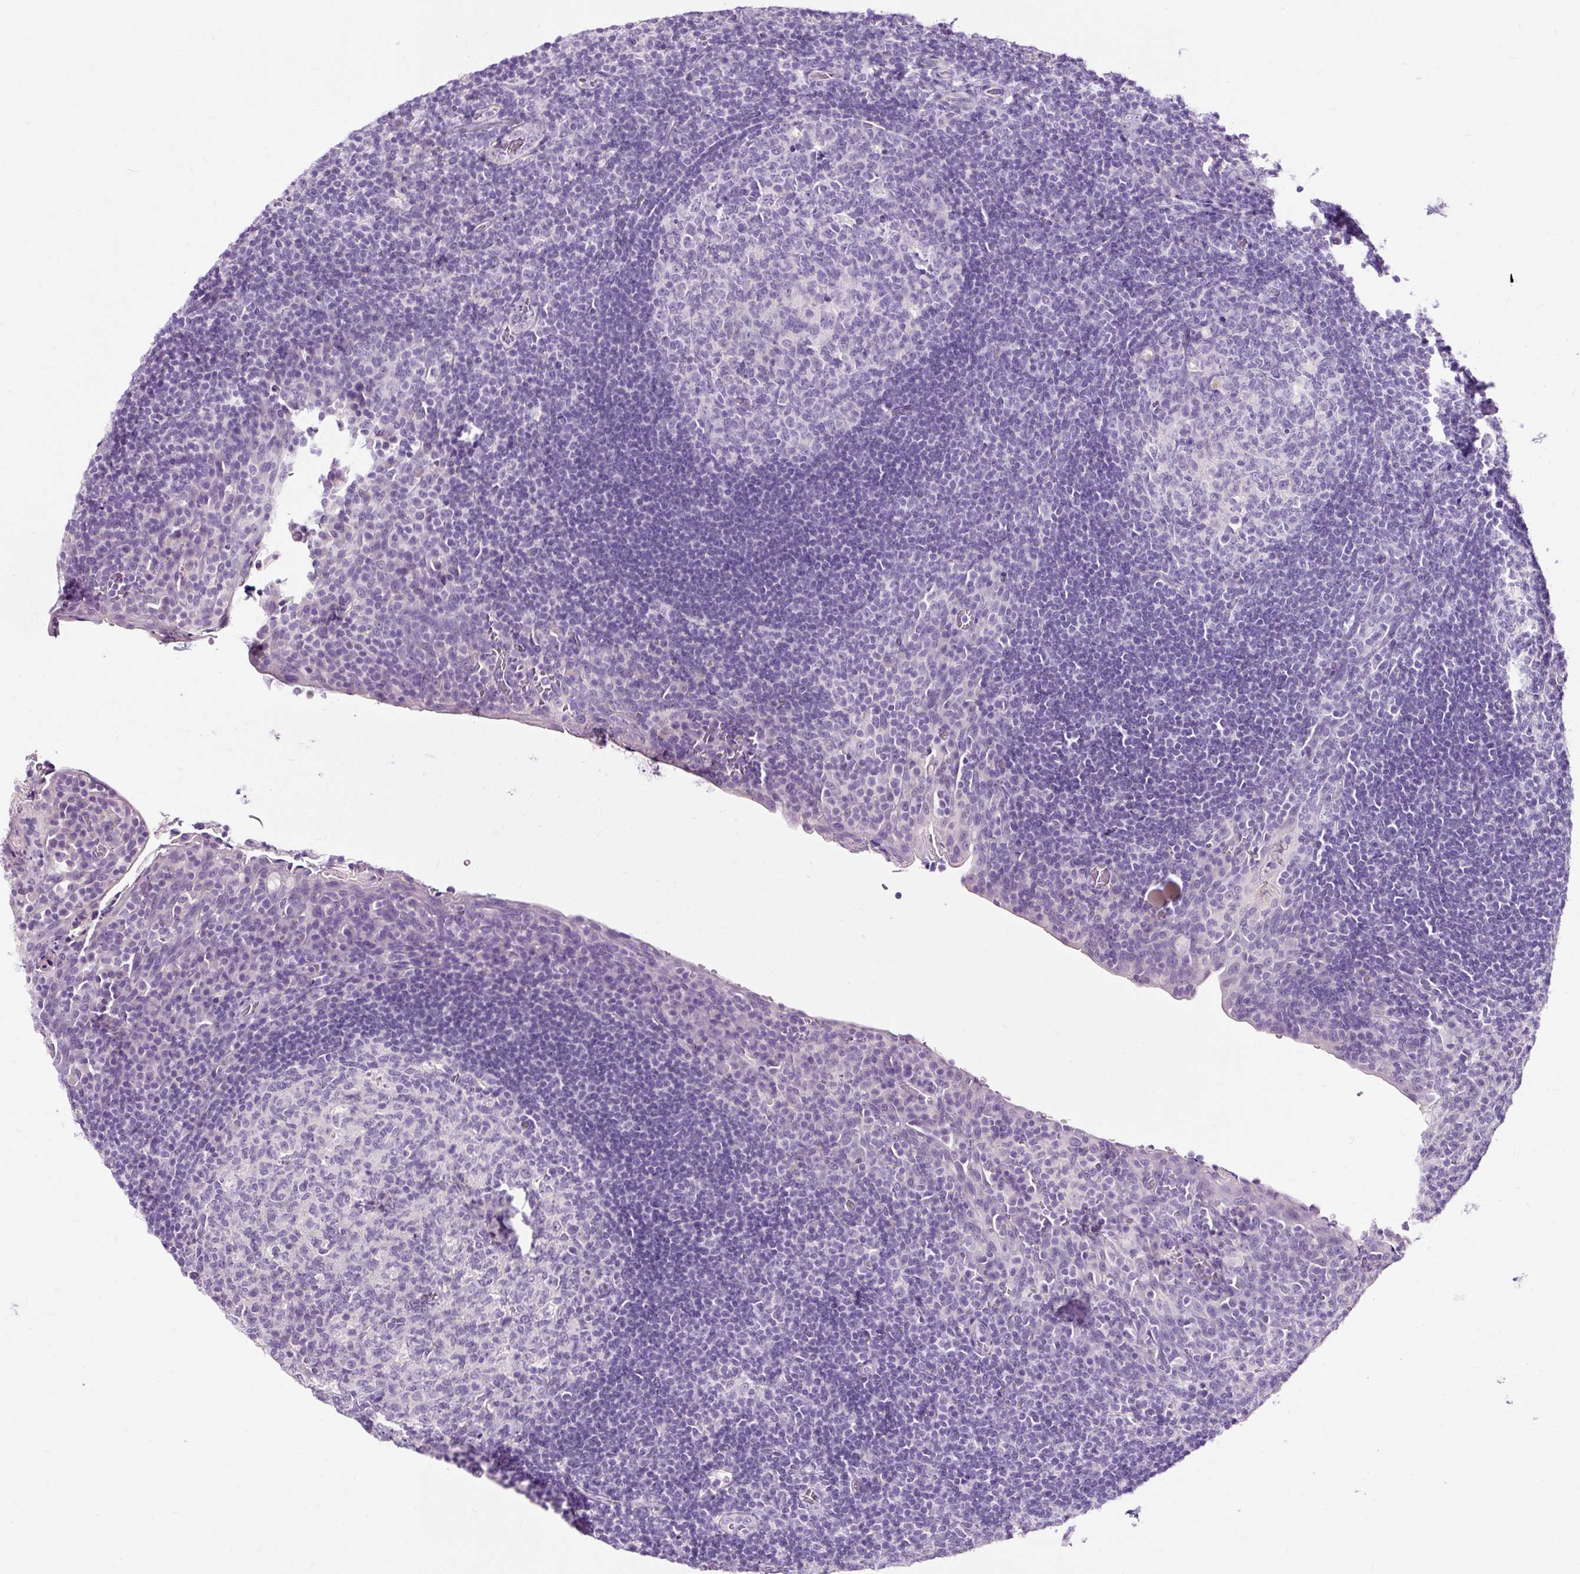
{"staining": {"intensity": "negative", "quantity": "none", "location": "none"}, "tissue": "tonsil", "cell_type": "Germinal center cells", "image_type": "normal", "snomed": [{"axis": "morphology", "description": "Normal tissue, NOS"}, {"axis": "topography", "description": "Tonsil"}], "caption": "DAB (3,3'-diaminobenzidine) immunohistochemical staining of normal human tonsil displays no significant expression in germinal center cells.", "gene": "CLDN25", "patient": {"sex": "male", "age": 17}}